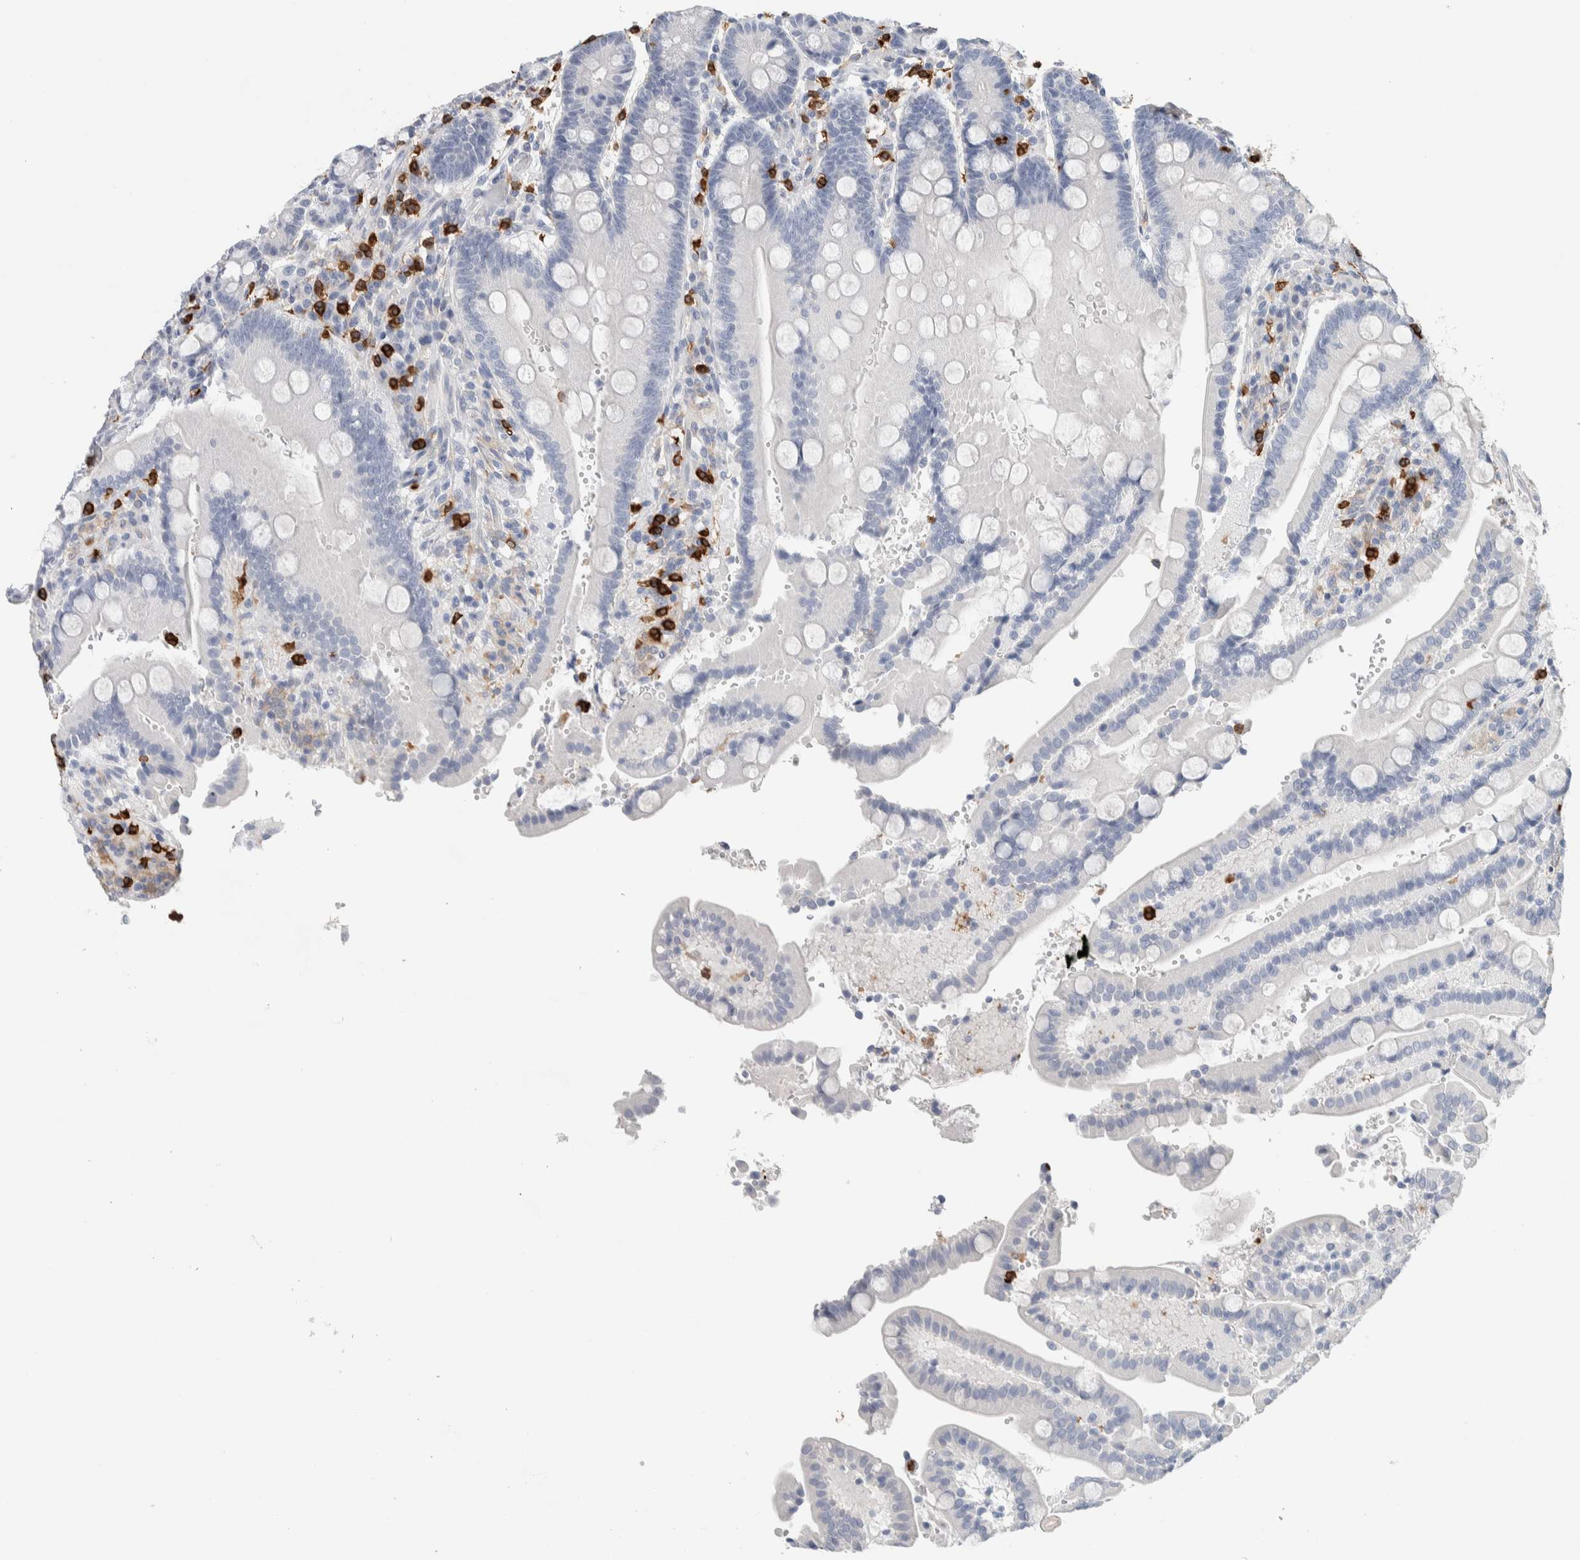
{"staining": {"intensity": "negative", "quantity": "none", "location": "none"}, "tissue": "duodenum", "cell_type": "Glandular cells", "image_type": "normal", "snomed": [{"axis": "morphology", "description": "Normal tissue, NOS"}, {"axis": "topography", "description": "Small intestine, NOS"}], "caption": "A histopathology image of human duodenum is negative for staining in glandular cells. (DAB (3,3'-diaminobenzidine) immunohistochemistry visualized using brightfield microscopy, high magnification).", "gene": "NCF2", "patient": {"sex": "female", "age": 71}}